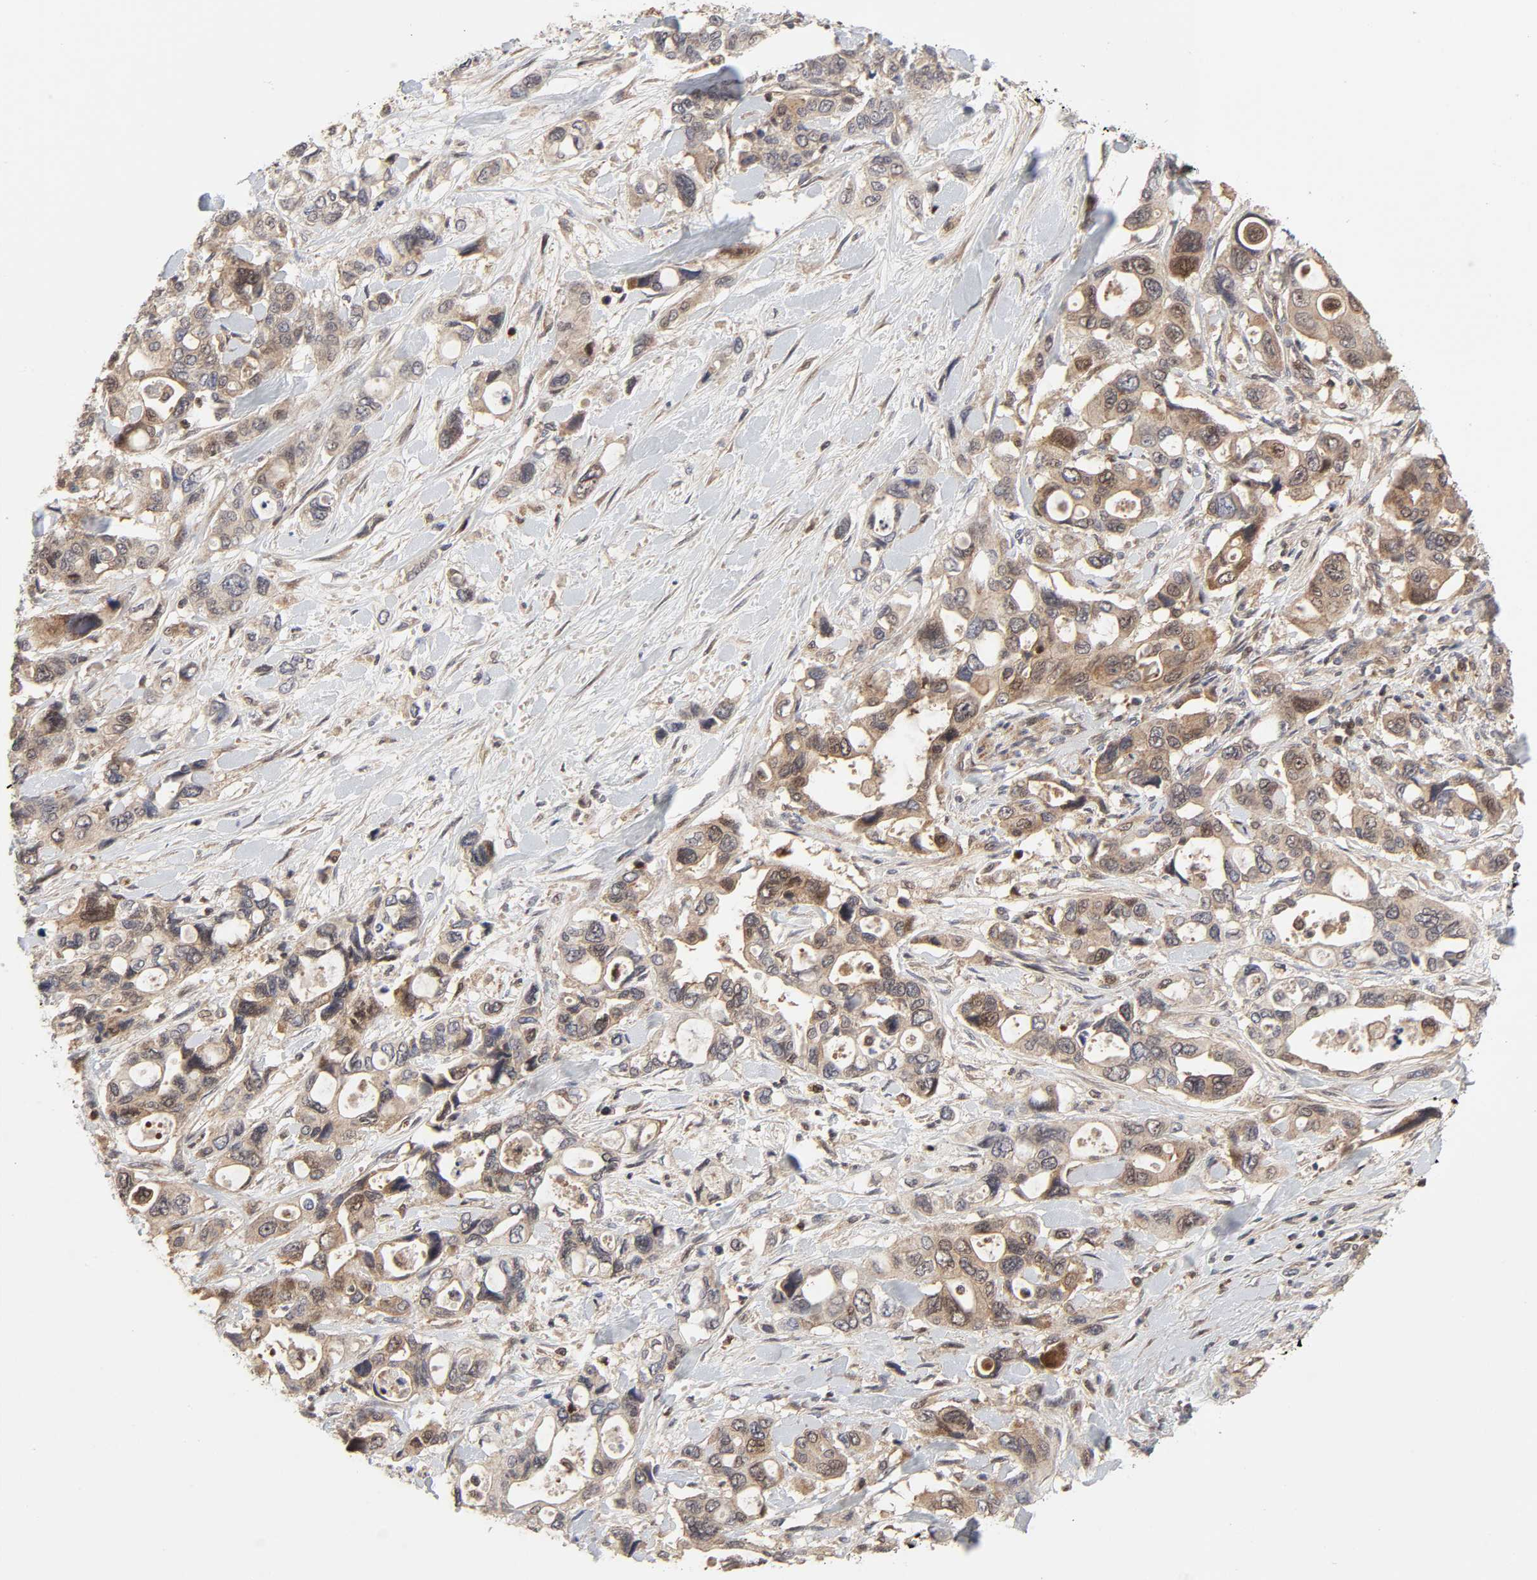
{"staining": {"intensity": "weak", "quantity": ">75%", "location": "cytoplasmic/membranous,nuclear"}, "tissue": "pancreatic cancer", "cell_type": "Tumor cells", "image_type": "cancer", "snomed": [{"axis": "morphology", "description": "Adenocarcinoma, NOS"}, {"axis": "topography", "description": "Pancreas"}], "caption": "A high-resolution image shows immunohistochemistry staining of pancreatic adenocarcinoma, which demonstrates weak cytoplasmic/membranous and nuclear staining in approximately >75% of tumor cells.", "gene": "CASP9", "patient": {"sex": "male", "age": 46}}